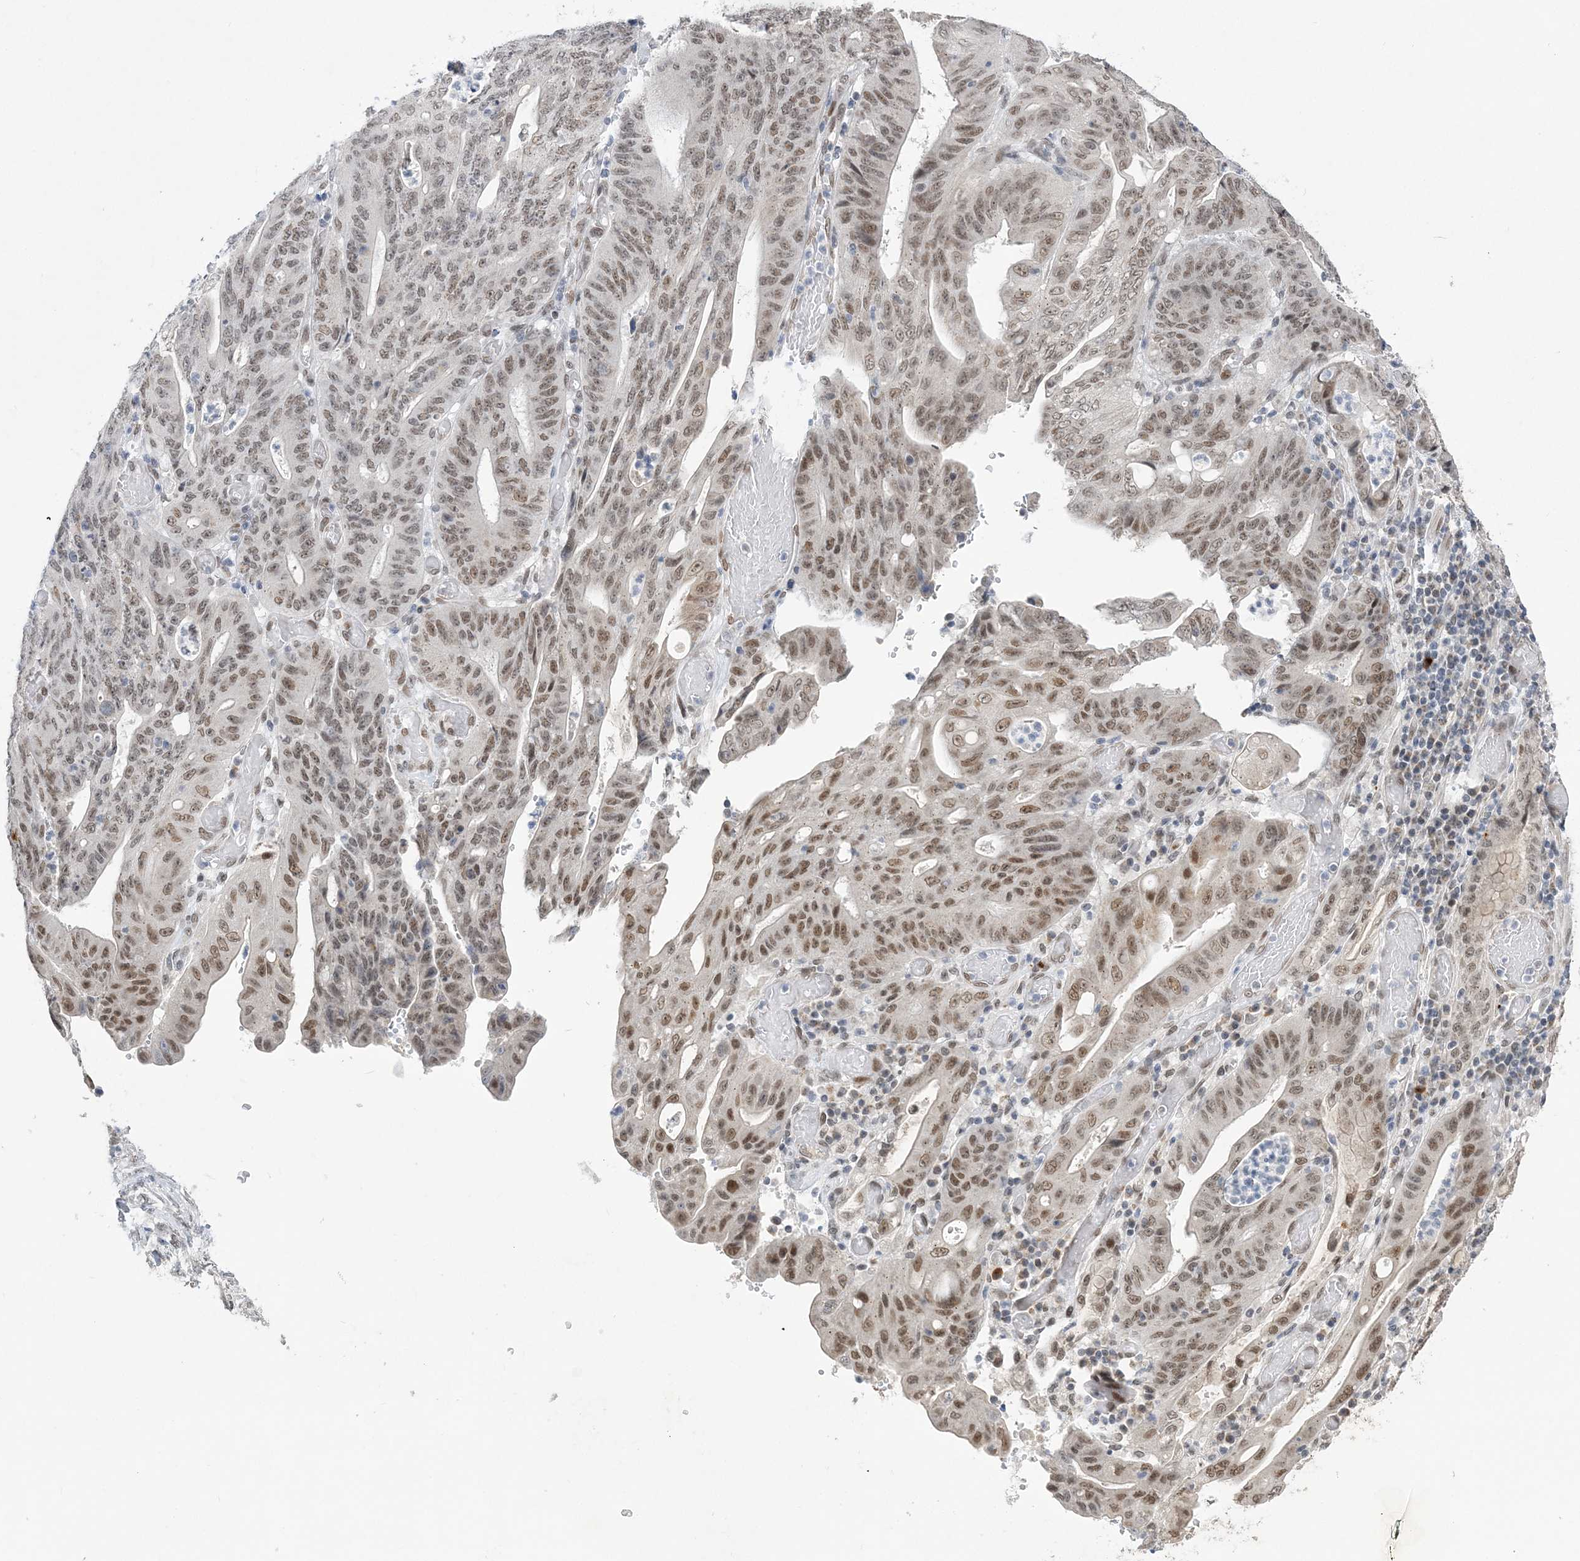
{"staining": {"intensity": "moderate", "quantity": ">75%", "location": "nuclear"}, "tissue": "stomach cancer", "cell_type": "Tumor cells", "image_type": "cancer", "snomed": [{"axis": "morphology", "description": "Adenocarcinoma, NOS"}, {"axis": "topography", "description": "Stomach"}], "caption": "A medium amount of moderate nuclear positivity is appreciated in approximately >75% of tumor cells in stomach cancer tissue.", "gene": "WAC", "patient": {"sex": "female", "age": 73}}